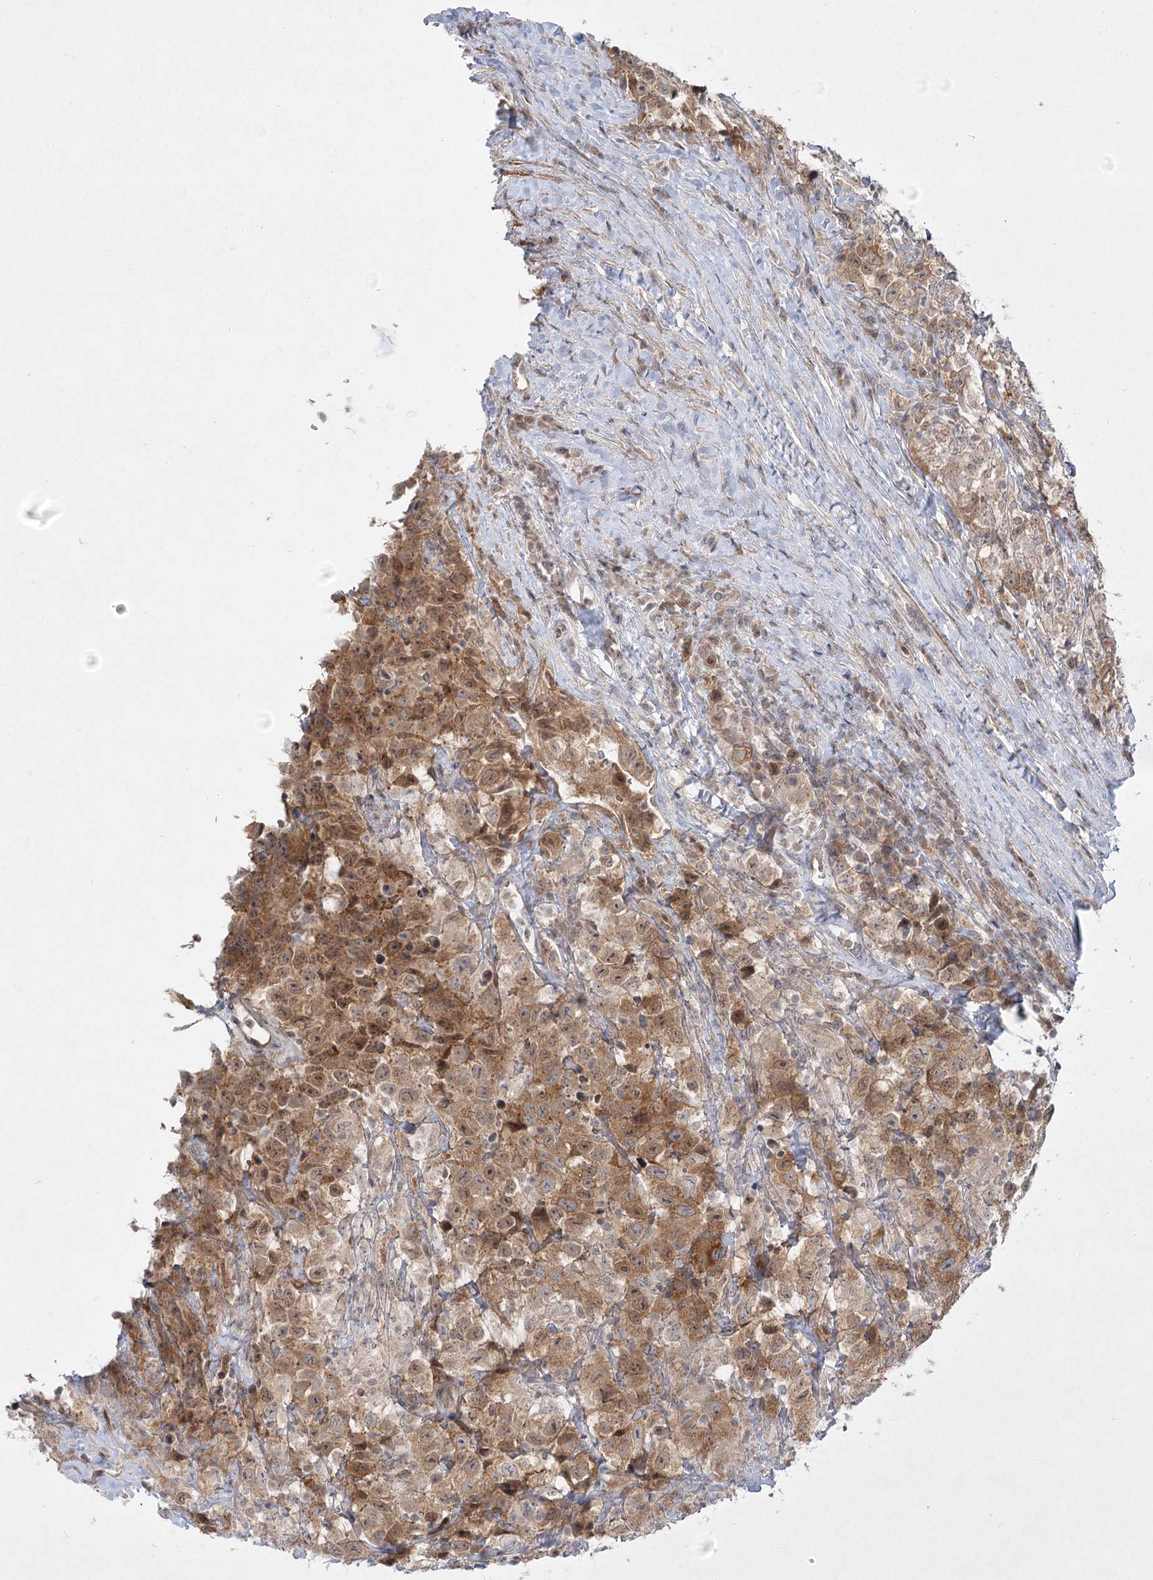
{"staining": {"intensity": "moderate", "quantity": ">75%", "location": "cytoplasmic/membranous"}, "tissue": "testis cancer", "cell_type": "Tumor cells", "image_type": "cancer", "snomed": [{"axis": "morphology", "description": "Seminoma, NOS"}, {"axis": "topography", "description": "Testis"}], "caption": "Moderate cytoplasmic/membranous positivity for a protein is present in about >75% of tumor cells of seminoma (testis) using immunohistochemistry.", "gene": "SH2D3A", "patient": {"sex": "male", "age": 41}}